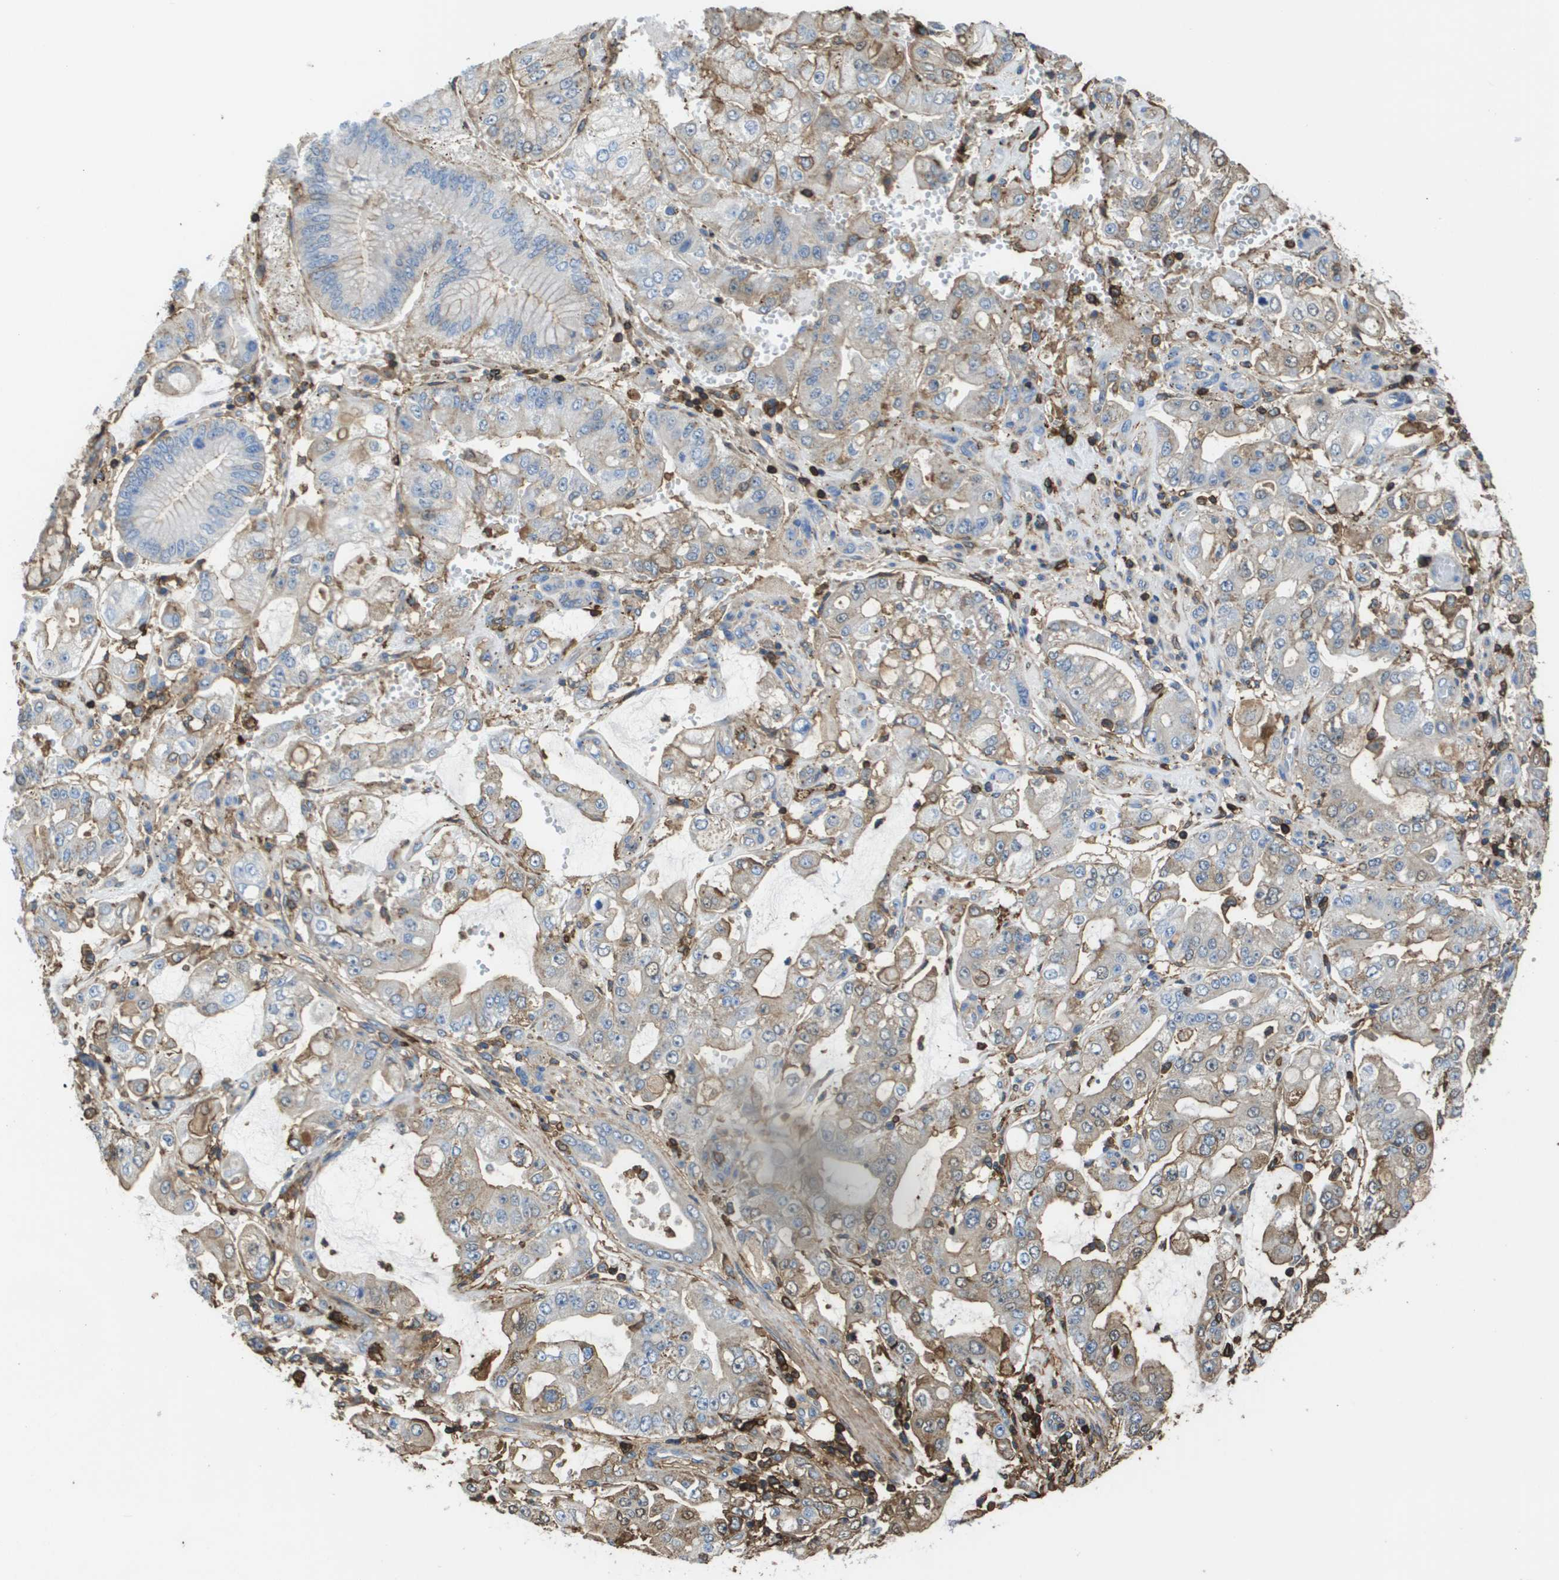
{"staining": {"intensity": "weak", "quantity": ">75%", "location": "cytoplasmic/membranous"}, "tissue": "stomach cancer", "cell_type": "Tumor cells", "image_type": "cancer", "snomed": [{"axis": "morphology", "description": "Adenocarcinoma, NOS"}, {"axis": "topography", "description": "Stomach"}], "caption": "Brown immunohistochemical staining in human stomach cancer shows weak cytoplasmic/membranous expression in approximately >75% of tumor cells.", "gene": "PASK", "patient": {"sex": "male", "age": 76}}